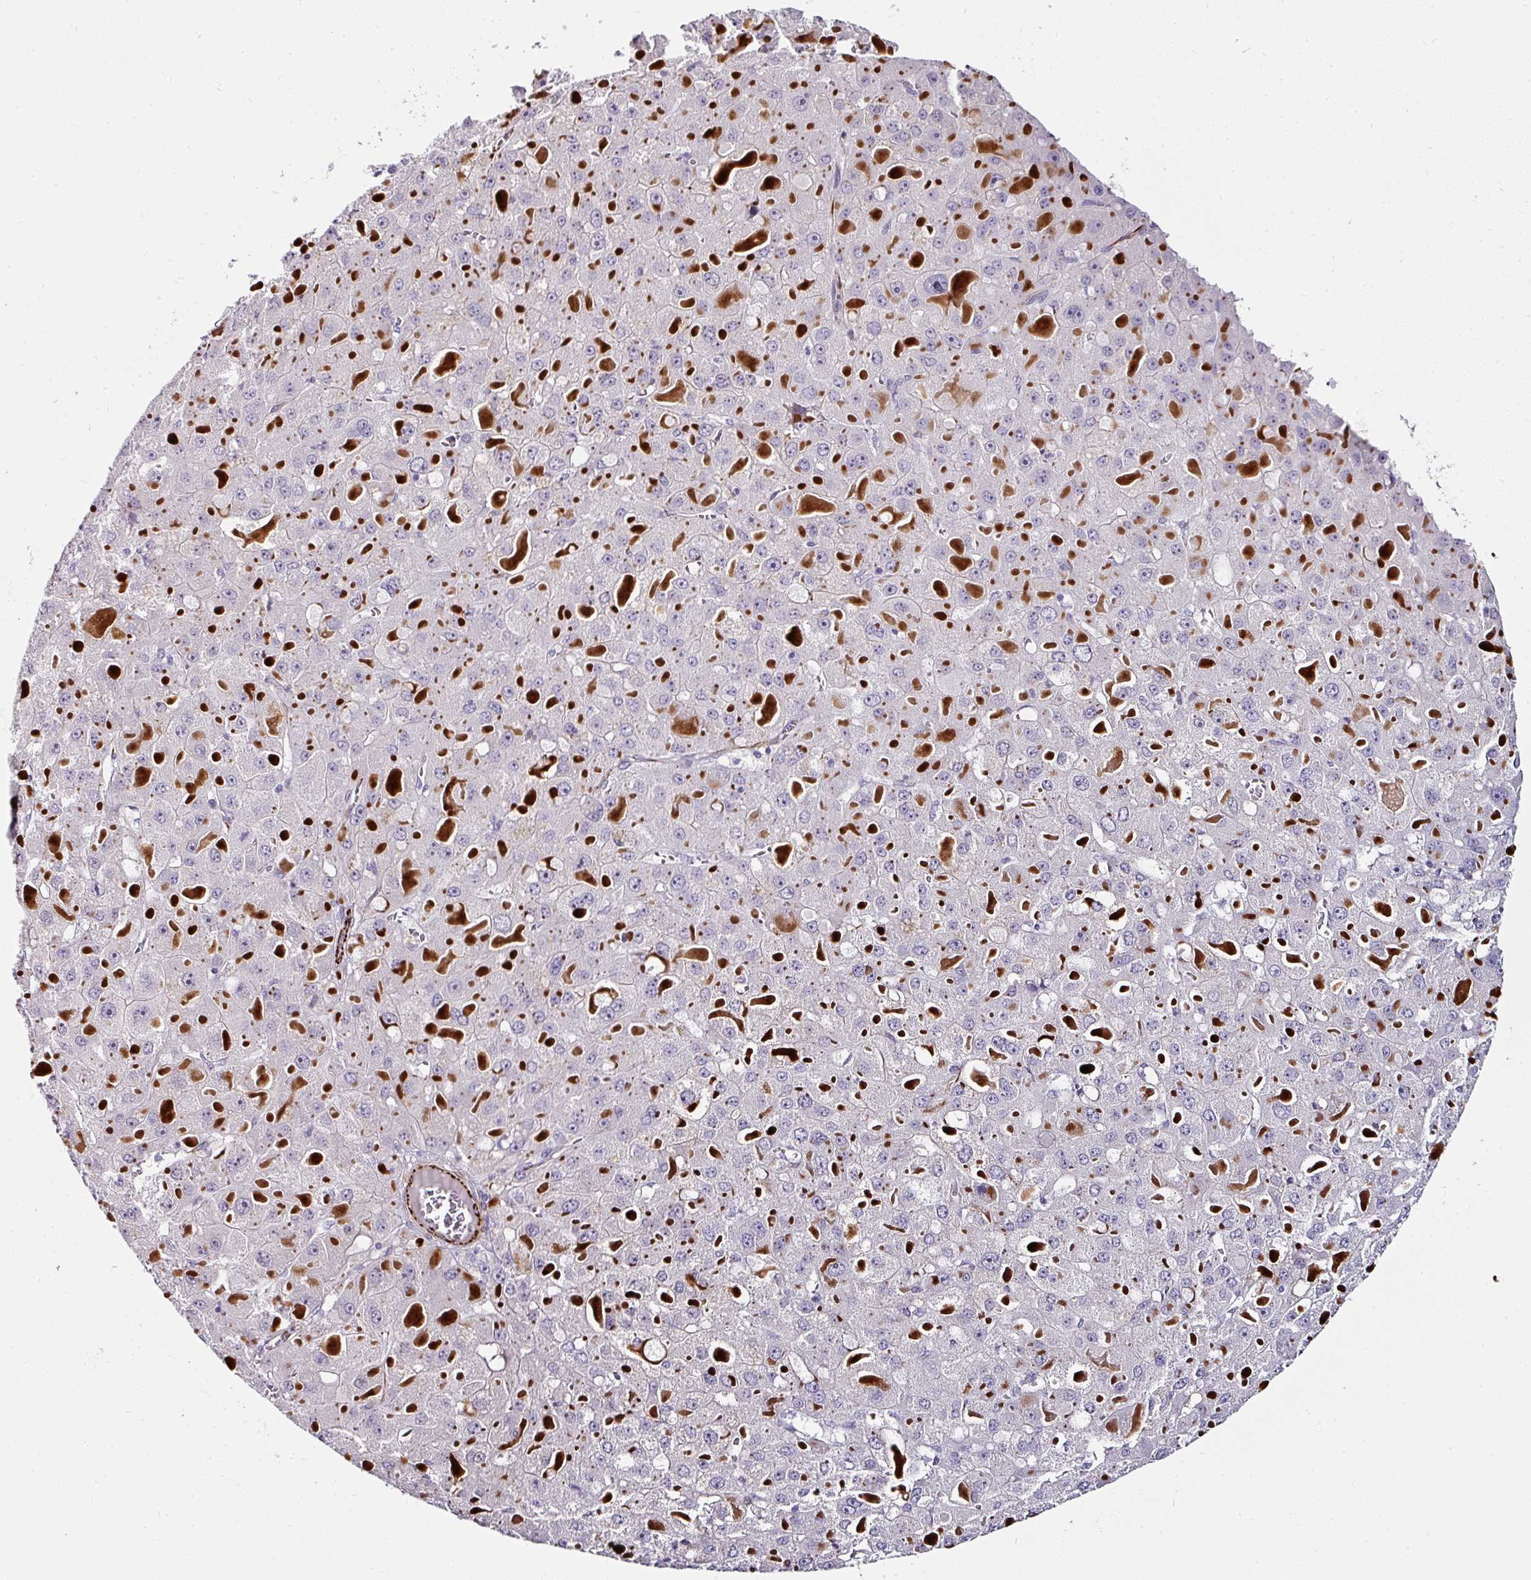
{"staining": {"intensity": "negative", "quantity": "none", "location": "none"}, "tissue": "liver cancer", "cell_type": "Tumor cells", "image_type": "cancer", "snomed": [{"axis": "morphology", "description": "Carcinoma, Hepatocellular, NOS"}, {"axis": "topography", "description": "Liver"}], "caption": "A high-resolution photomicrograph shows immunohistochemistry (IHC) staining of liver hepatocellular carcinoma, which exhibits no significant staining in tumor cells.", "gene": "TMPRSS9", "patient": {"sex": "female", "age": 73}}